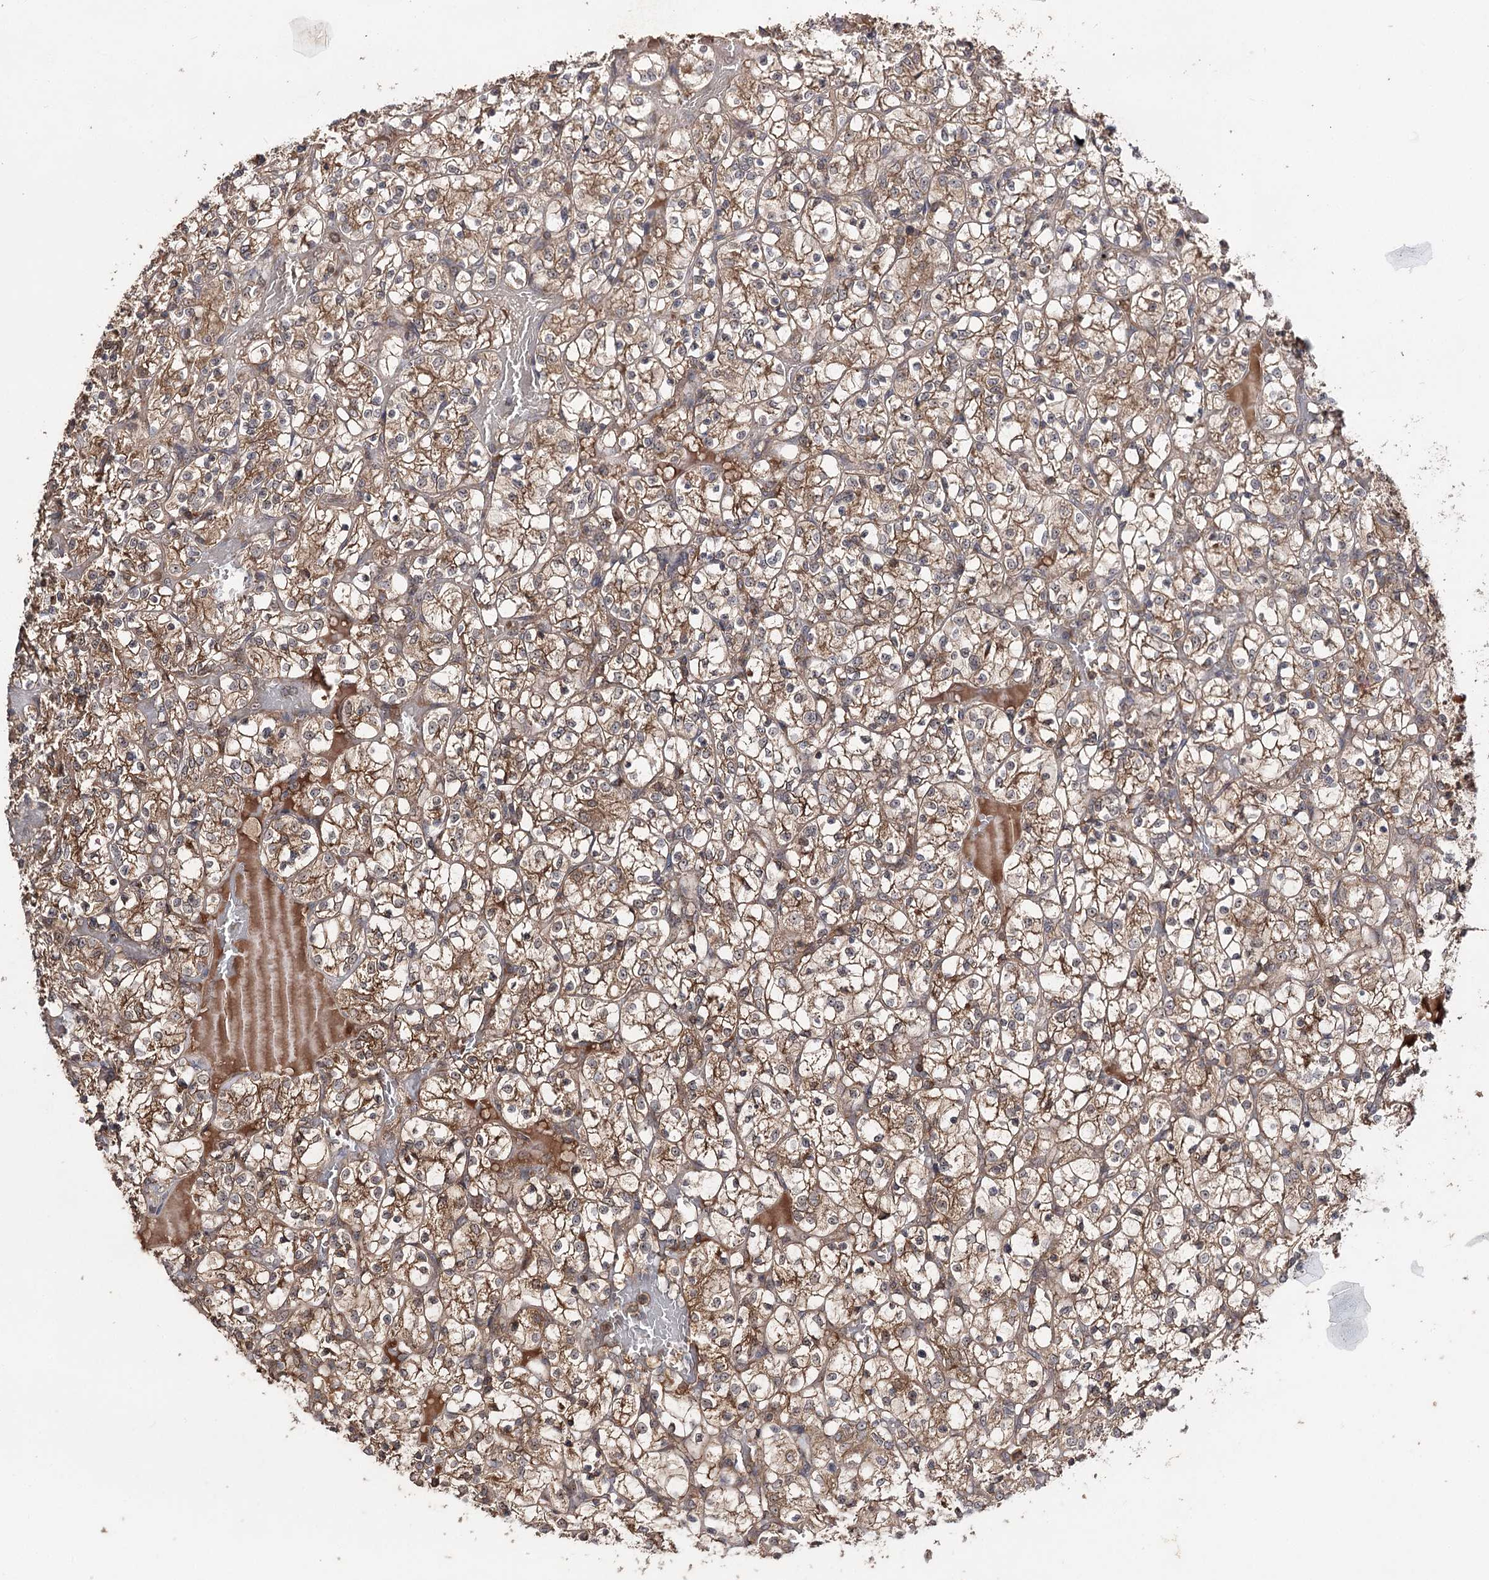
{"staining": {"intensity": "moderate", "quantity": ">75%", "location": "cytoplasmic/membranous"}, "tissue": "renal cancer", "cell_type": "Tumor cells", "image_type": "cancer", "snomed": [{"axis": "morphology", "description": "Adenocarcinoma, NOS"}, {"axis": "topography", "description": "Kidney"}], "caption": "Immunohistochemistry (IHC) micrograph of neoplastic tissue: human adenocarcinoma (renal) stained using immunohistochemistry (IHC) reveals medium levels of moderate protein expression localized specifically in the cytoplasmic/membranous of tumor cells, appearing as a cytoplasmic/membranous brown color.", "gene": "FAM53B", "patient": {"sex": "female", "age": 69}}